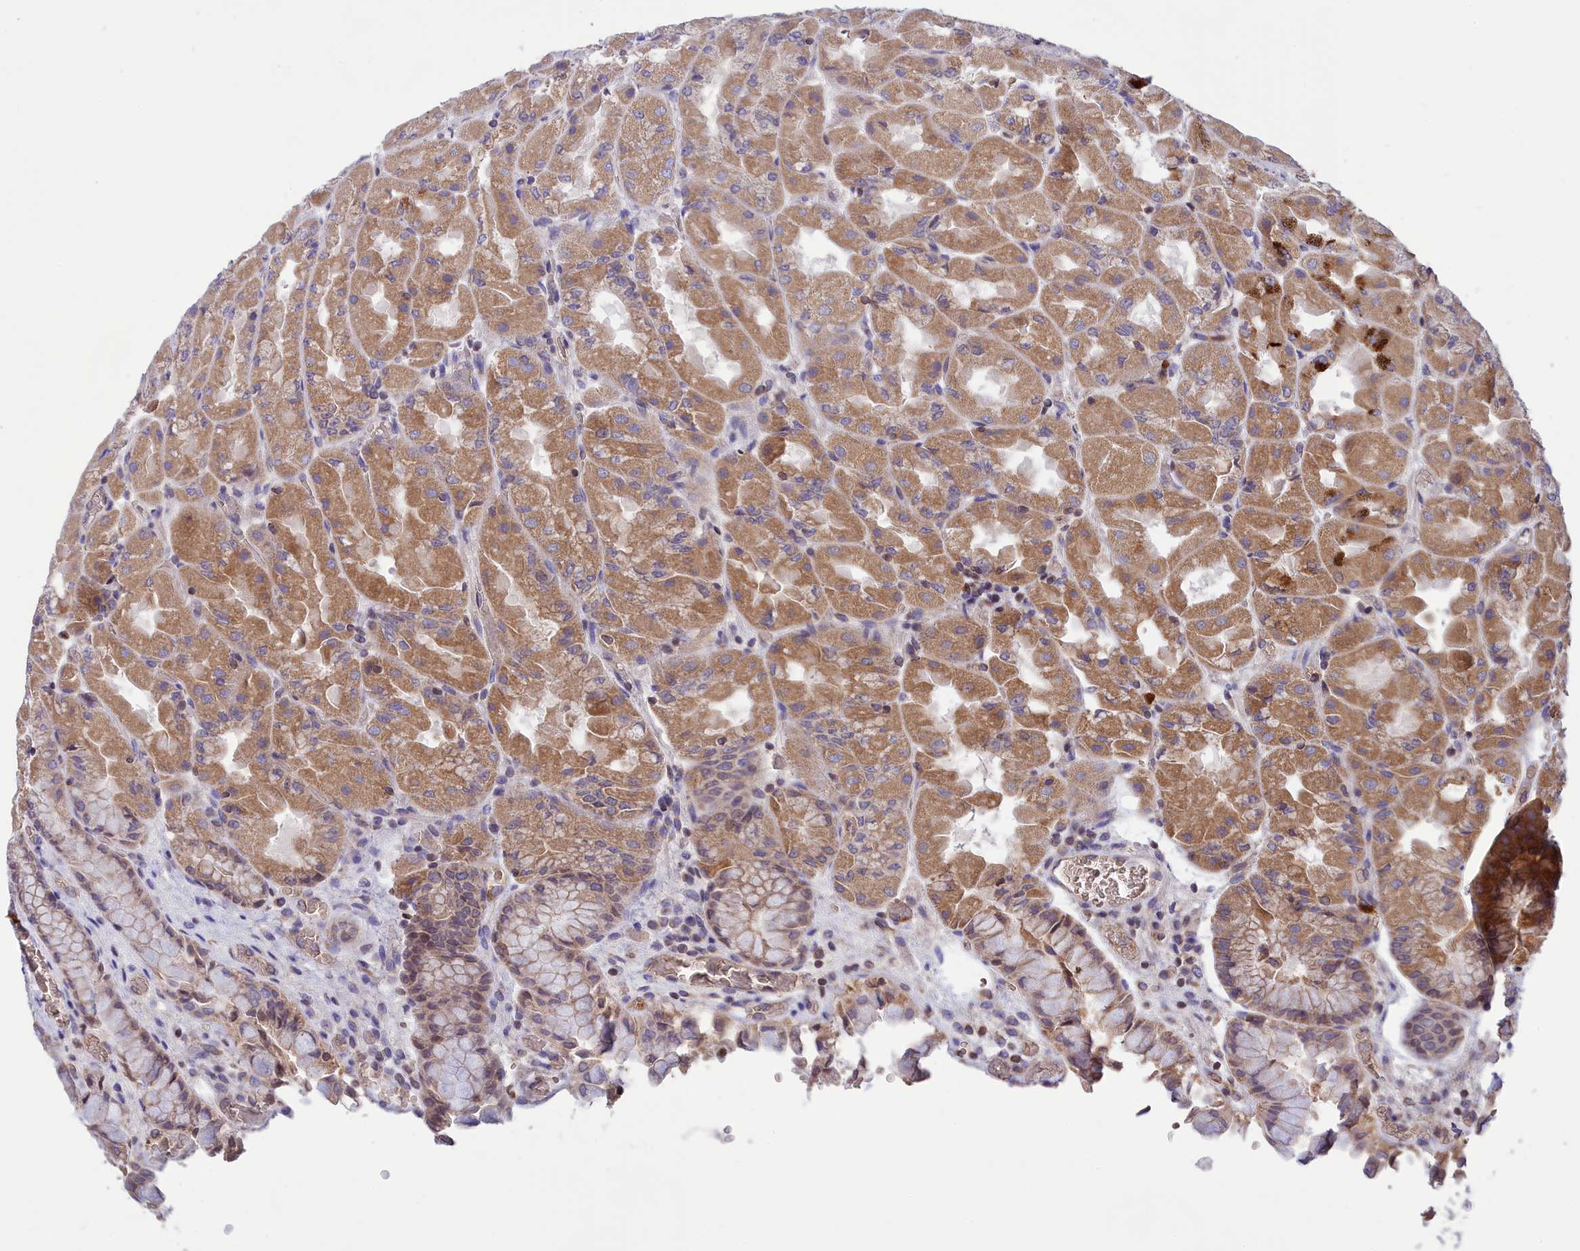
{"staining": {"intensity": "moderate", "quantity": ">75%", "location": "cytoplasmic/membranous"}, "tissue": "stomach", "cell_type": "Glandular cells", "image_type": "normal", "snomed": [{"axis": "morphology", "description": "Normal tissue, NOS"}, {"axis": "topography", "description": "Stomach"}], "caption": "Glandular cells display medium levels of moderate cytoplasmic/membranous expression in about >75% of cells in benign human stomach. The protein of interest is shown in brown color, while the nuclei are stained blue.", "gene": "PKHD1L1", "patient": {"sex": "female", "age": 61}}